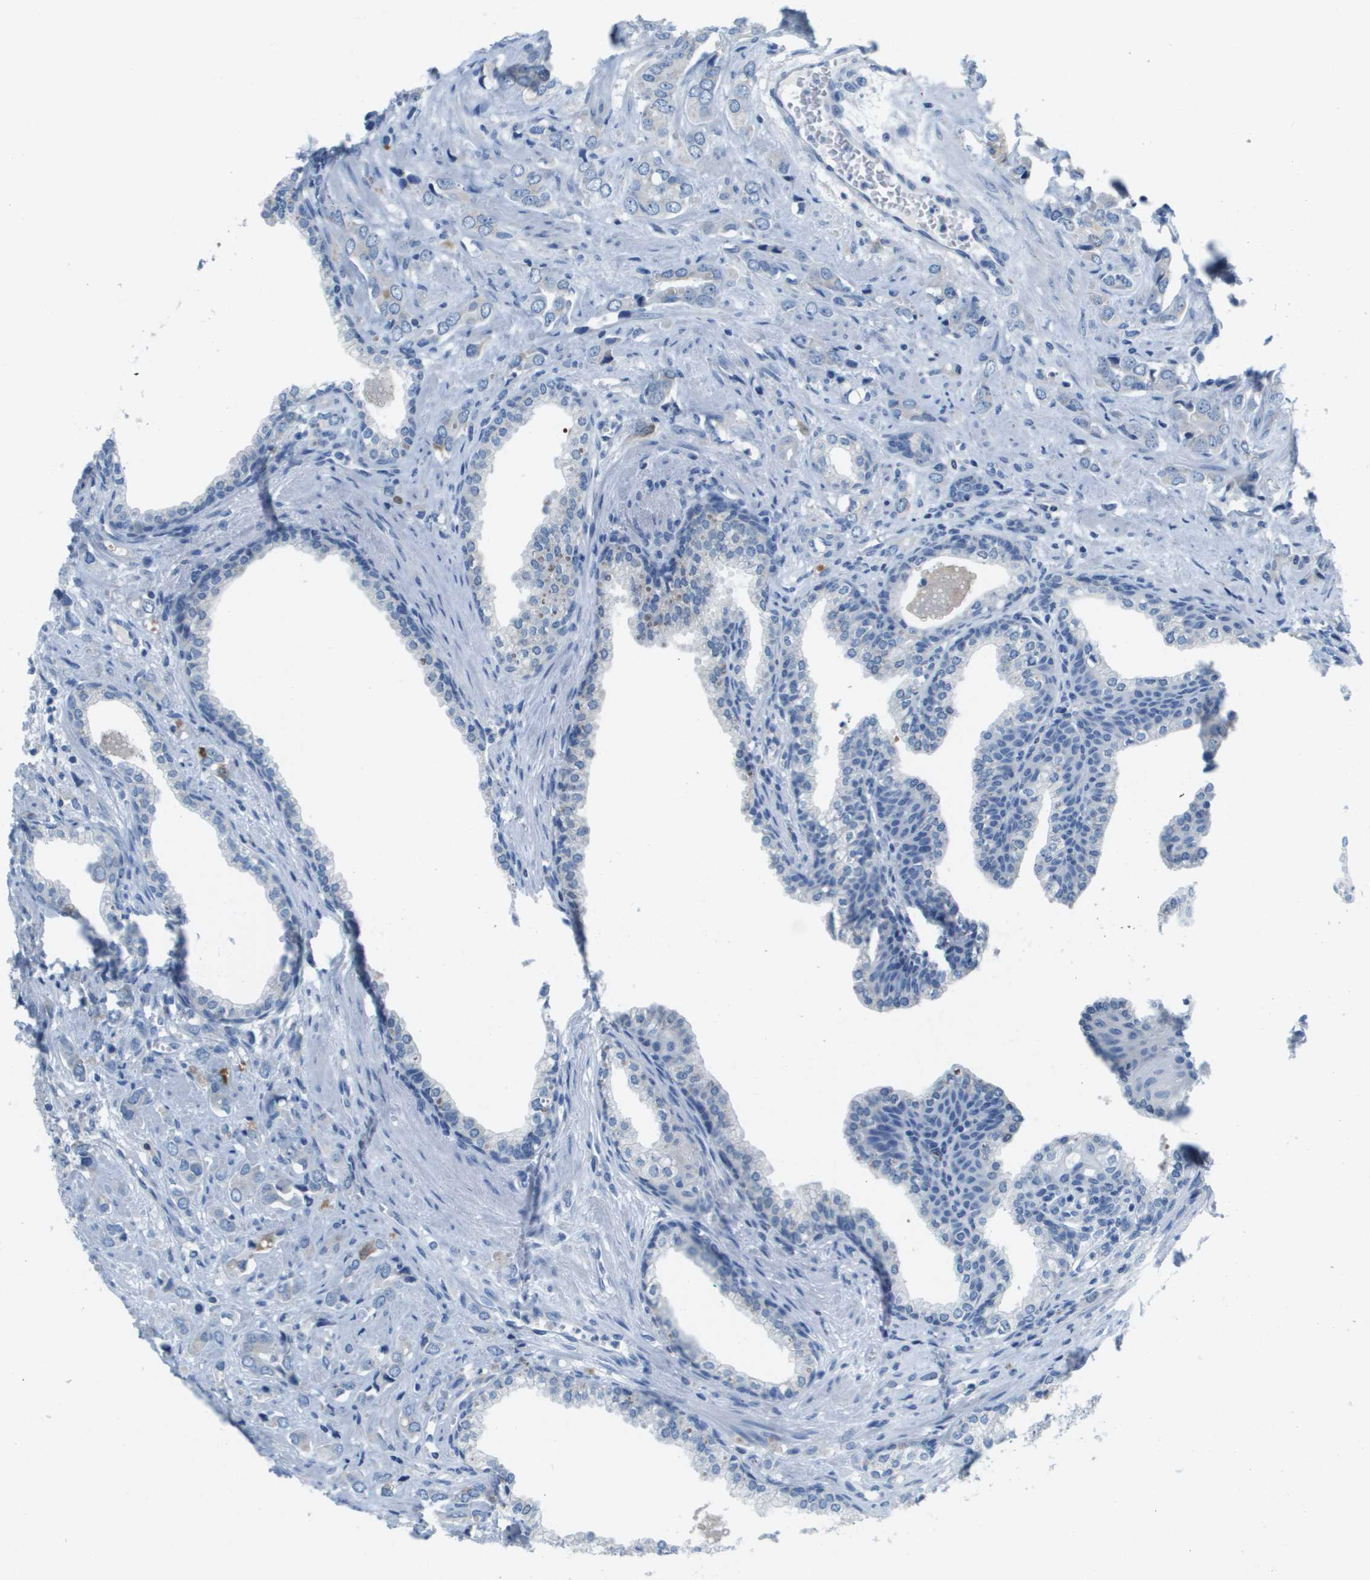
{"staining": {"intensity": "negative", "quantity": "none", "location": "none"}, "tissue": "prostate cancer", "cell_type": "Tumor cells", "image_type": "cancer", "snomed": [{"axis": "morphology", "description": "Adenocarcinoma, High grade"}, {"axis": "topography", "description": "Prostate"}], "caption": "High power microscopy photomicrograph of an immunohistochemistry (IHC) micrograph of adenocarcinoma (high-grade) (prostate), revealing no significant positivity in tumor cells.", "gene": "PTGDR2", "patient": {"sex": "male", "age": 64}}